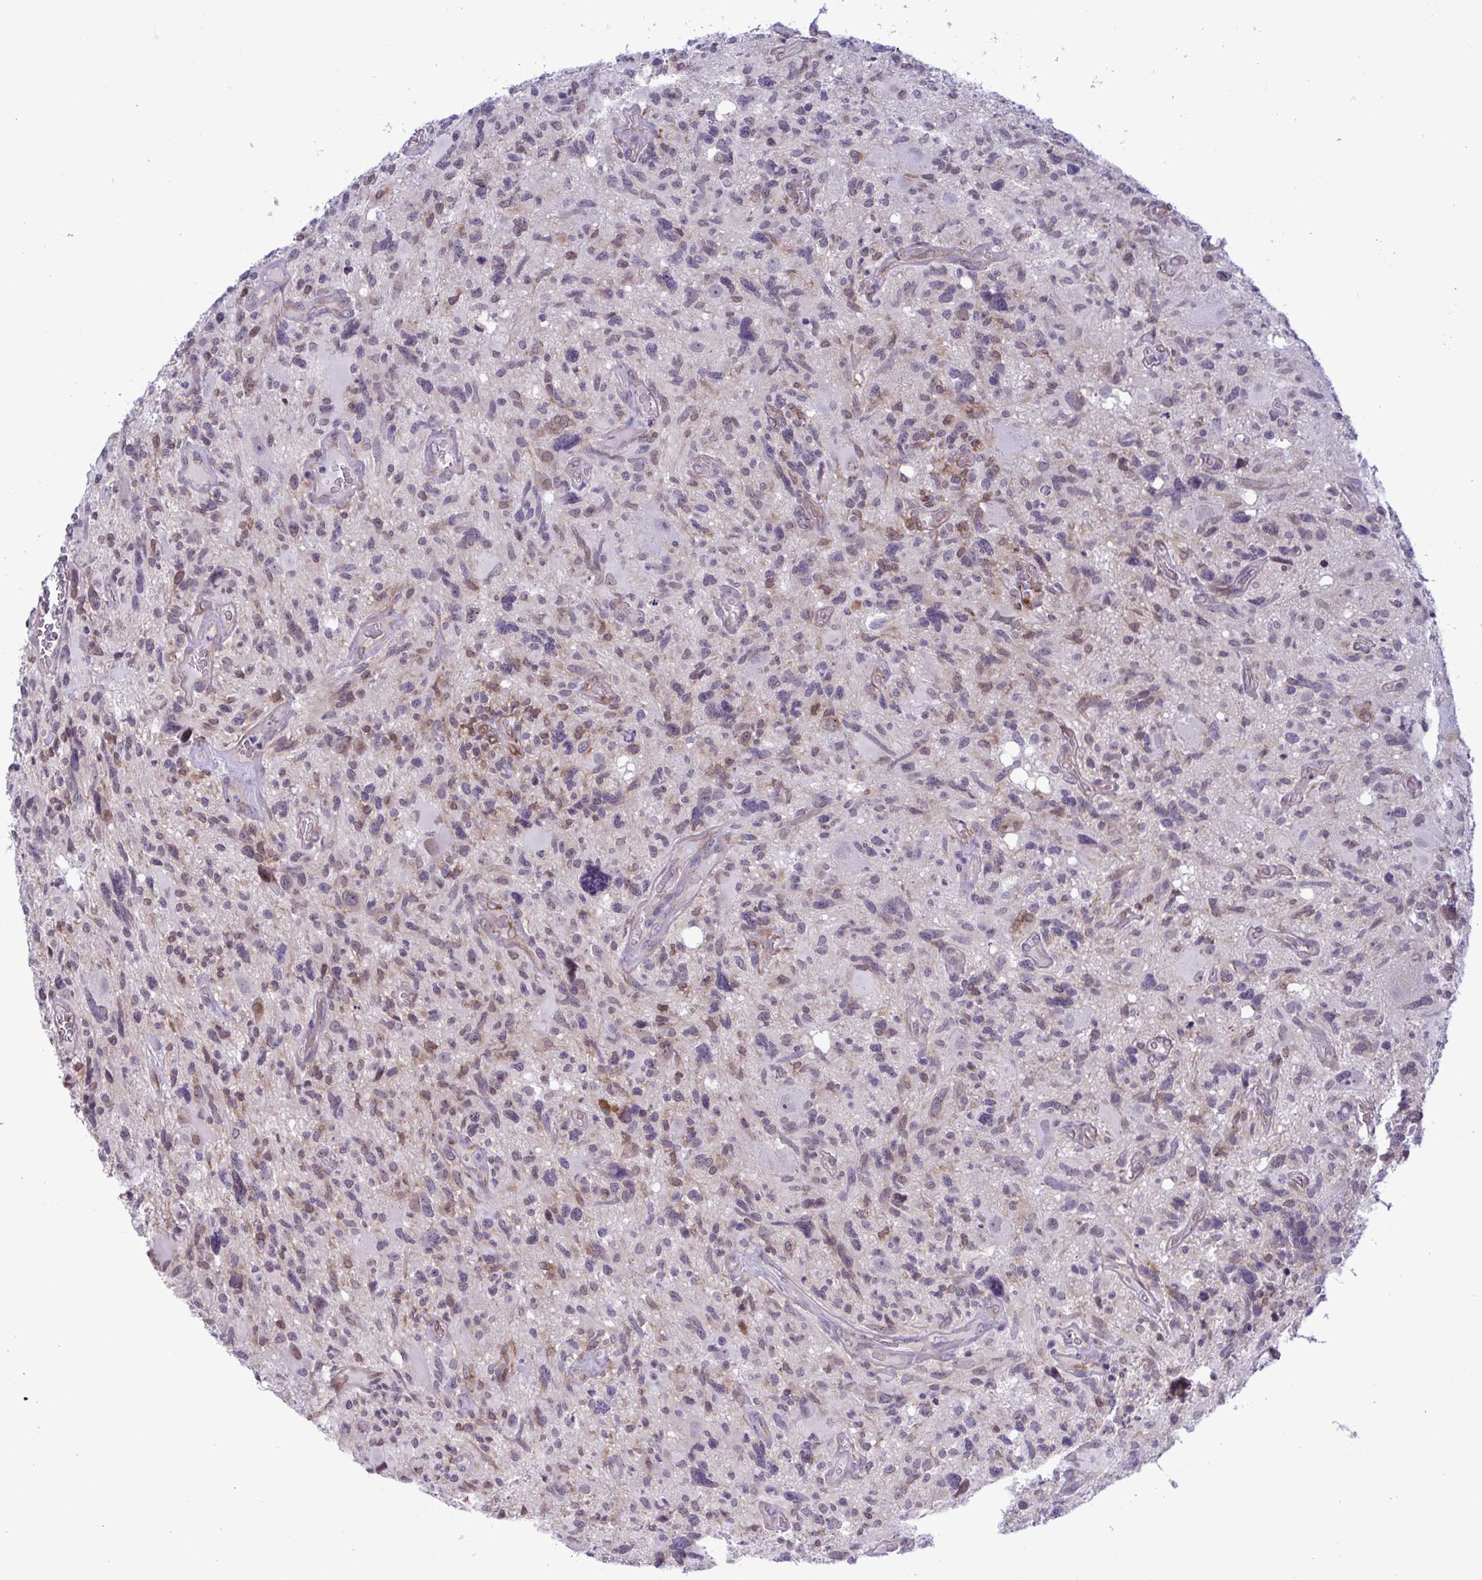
{"staining": {"intensity": "weak", "quantity": "<25%", "location": "nuclear"}, "tissue": "glioma", "cell_type": "Tumor cells", "image_type": "cancer", "snomed": [{"axis": "morphology", "description": "Glioma, malignant, High grade"}, {"axis": "topography", "description": "Brain"}], "caption": "There is no significant positivity in tumor cells of malignant high-grade glioma. (Stains: DAB (3,3'-diaminobenzidine) immunohistochemistry with hematoxylin counter stain, Microscopy: brightfield microscopy at high magnification).", "gene": "EML1", "patient": {"sex": "male", "age": 49}}